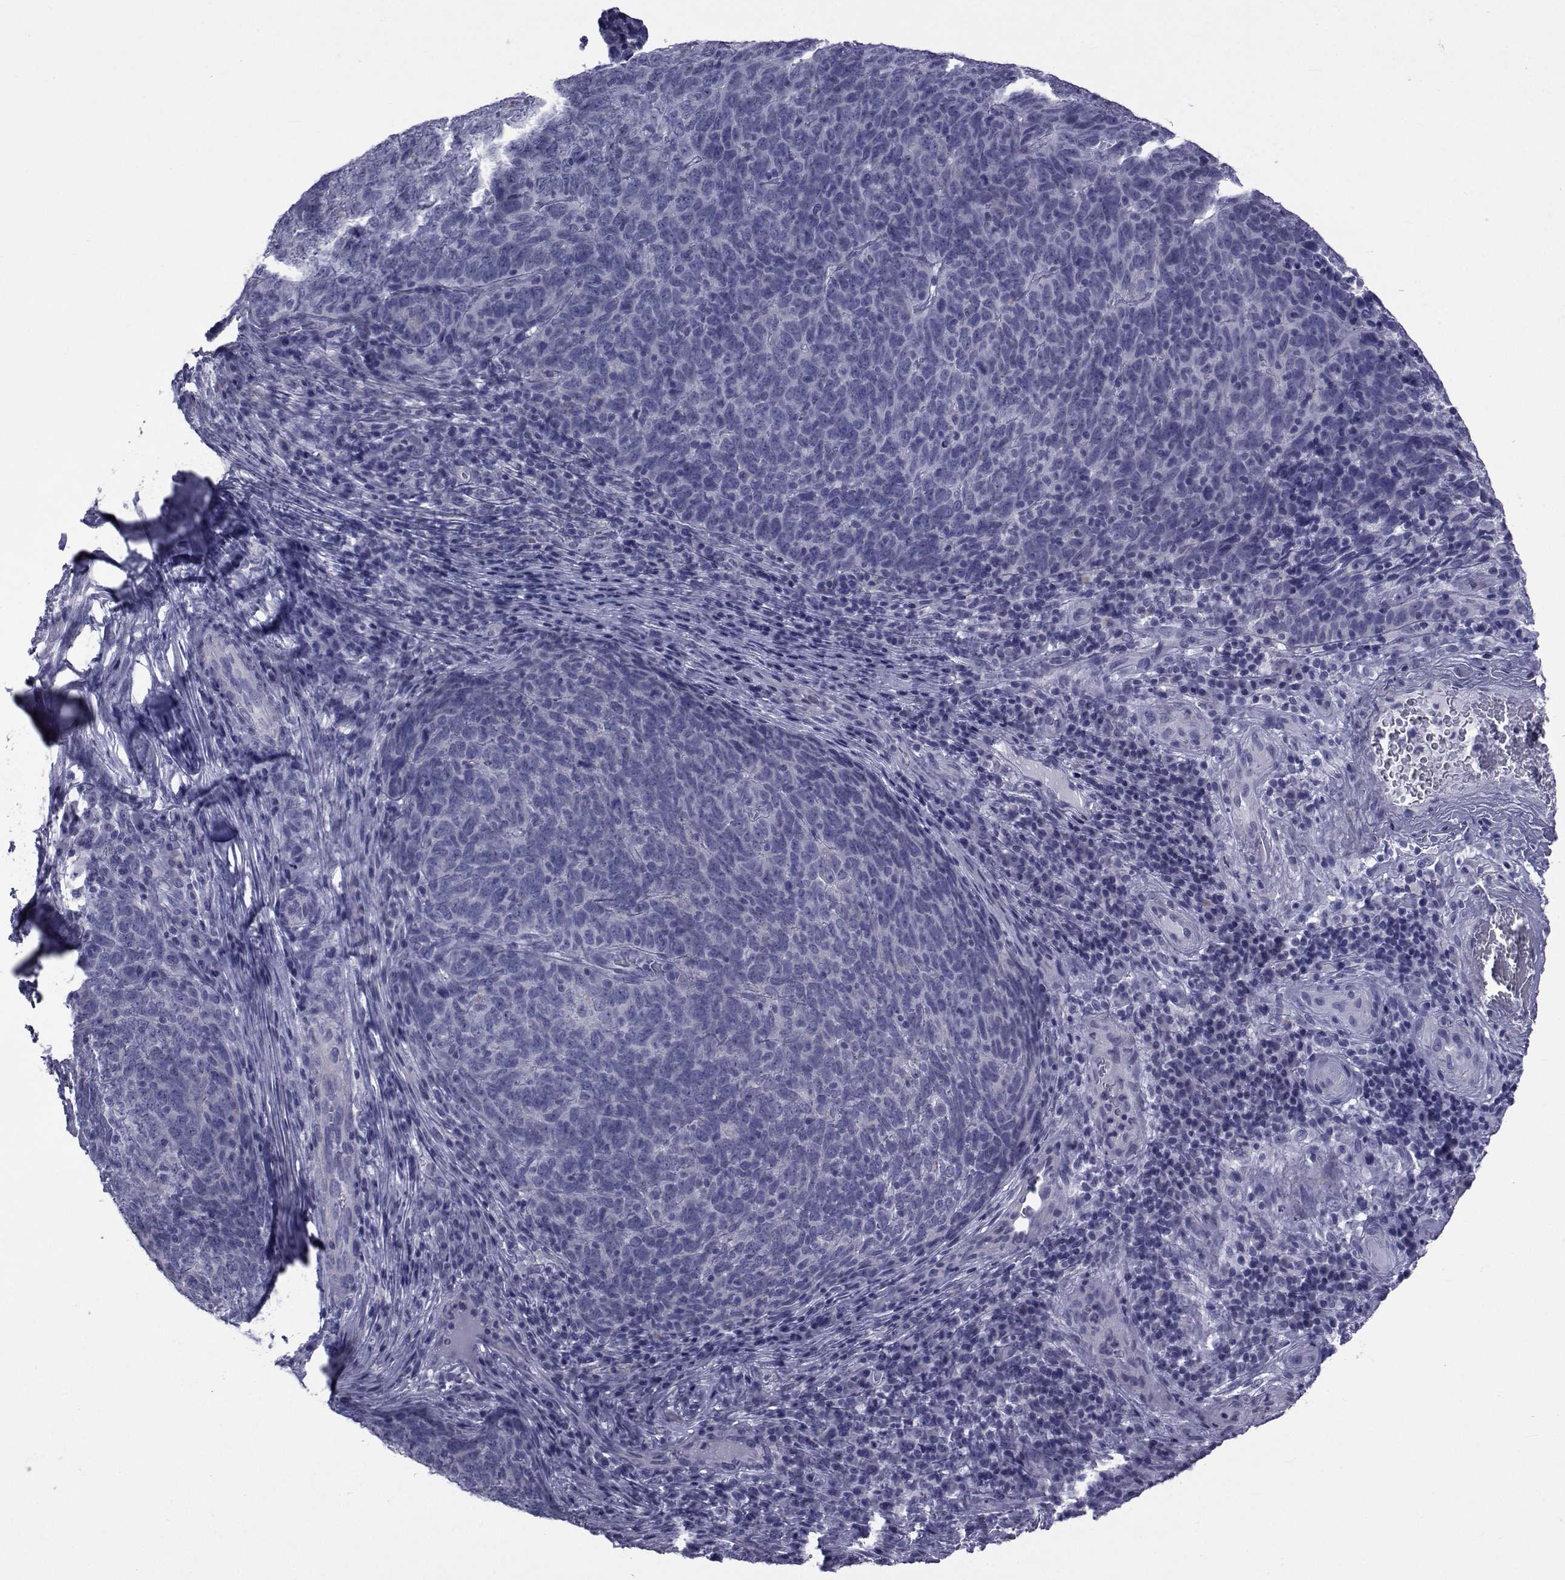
{"staining": {"intensity": "negative", "quantity": "none", "location": "none"}, "tissue": "skin cancer", "cell_type": "Tumor cells", "image_type": "cancer", "snomed": [{"axis": "morphology", "description": "Squamous cell carcinoma, NOS"}, {"axis": "topography", "description": "Skin"}, {"axis": "topography", "description": "Anal"}], "caption": "Skin cancer was stained to show a protein in brown. There is no significant expression in tumor cells.", "gene": "GKAP1", "patient": {"sex": "female", "age": 51}}